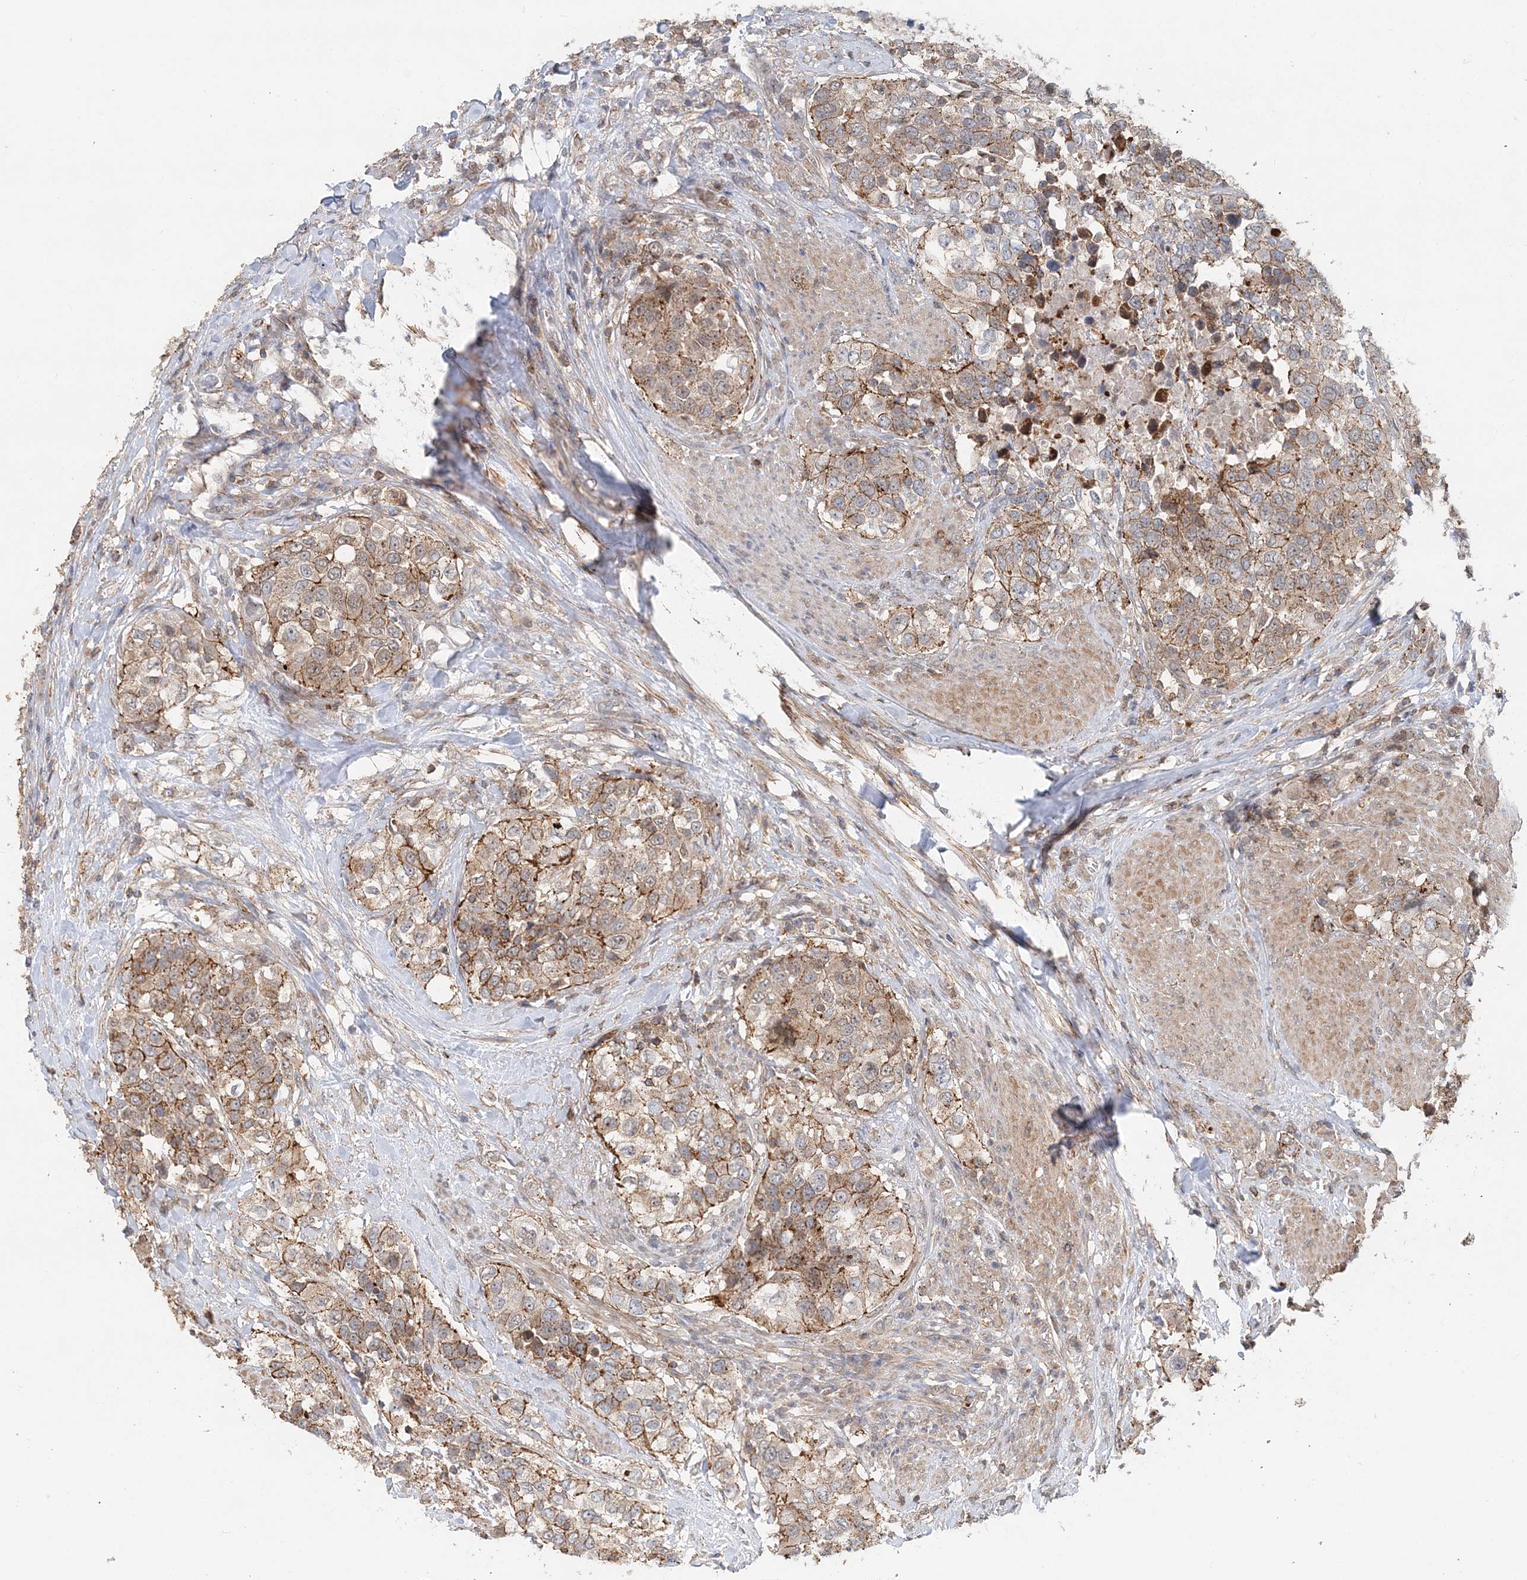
{"staining": {"intensity": "moderate", "quantity": "25%-75%", "location": "cytoplasmic/membranous"}, "tissue": "urothelial cancer", "cell_type": "Tumor cells", "image_type": "cancer", "snomed": [{"axis": "morphology", "description": "Urothelial carcinoma, High grade"}, {"axis": "topography", "description": "Urinary bladder"}], "caption": "Immunohistochemical staining of human urothelial carcinoma (high-grade) demonstrates medium levels of moderate cytoplasmic/membranous protein staining in about 25%-75% of tumor cells. (IHC, brightfield microscopy, high magnification).", "gene": "MAT2B", "patient": {"sex": "female", "age": 80}}